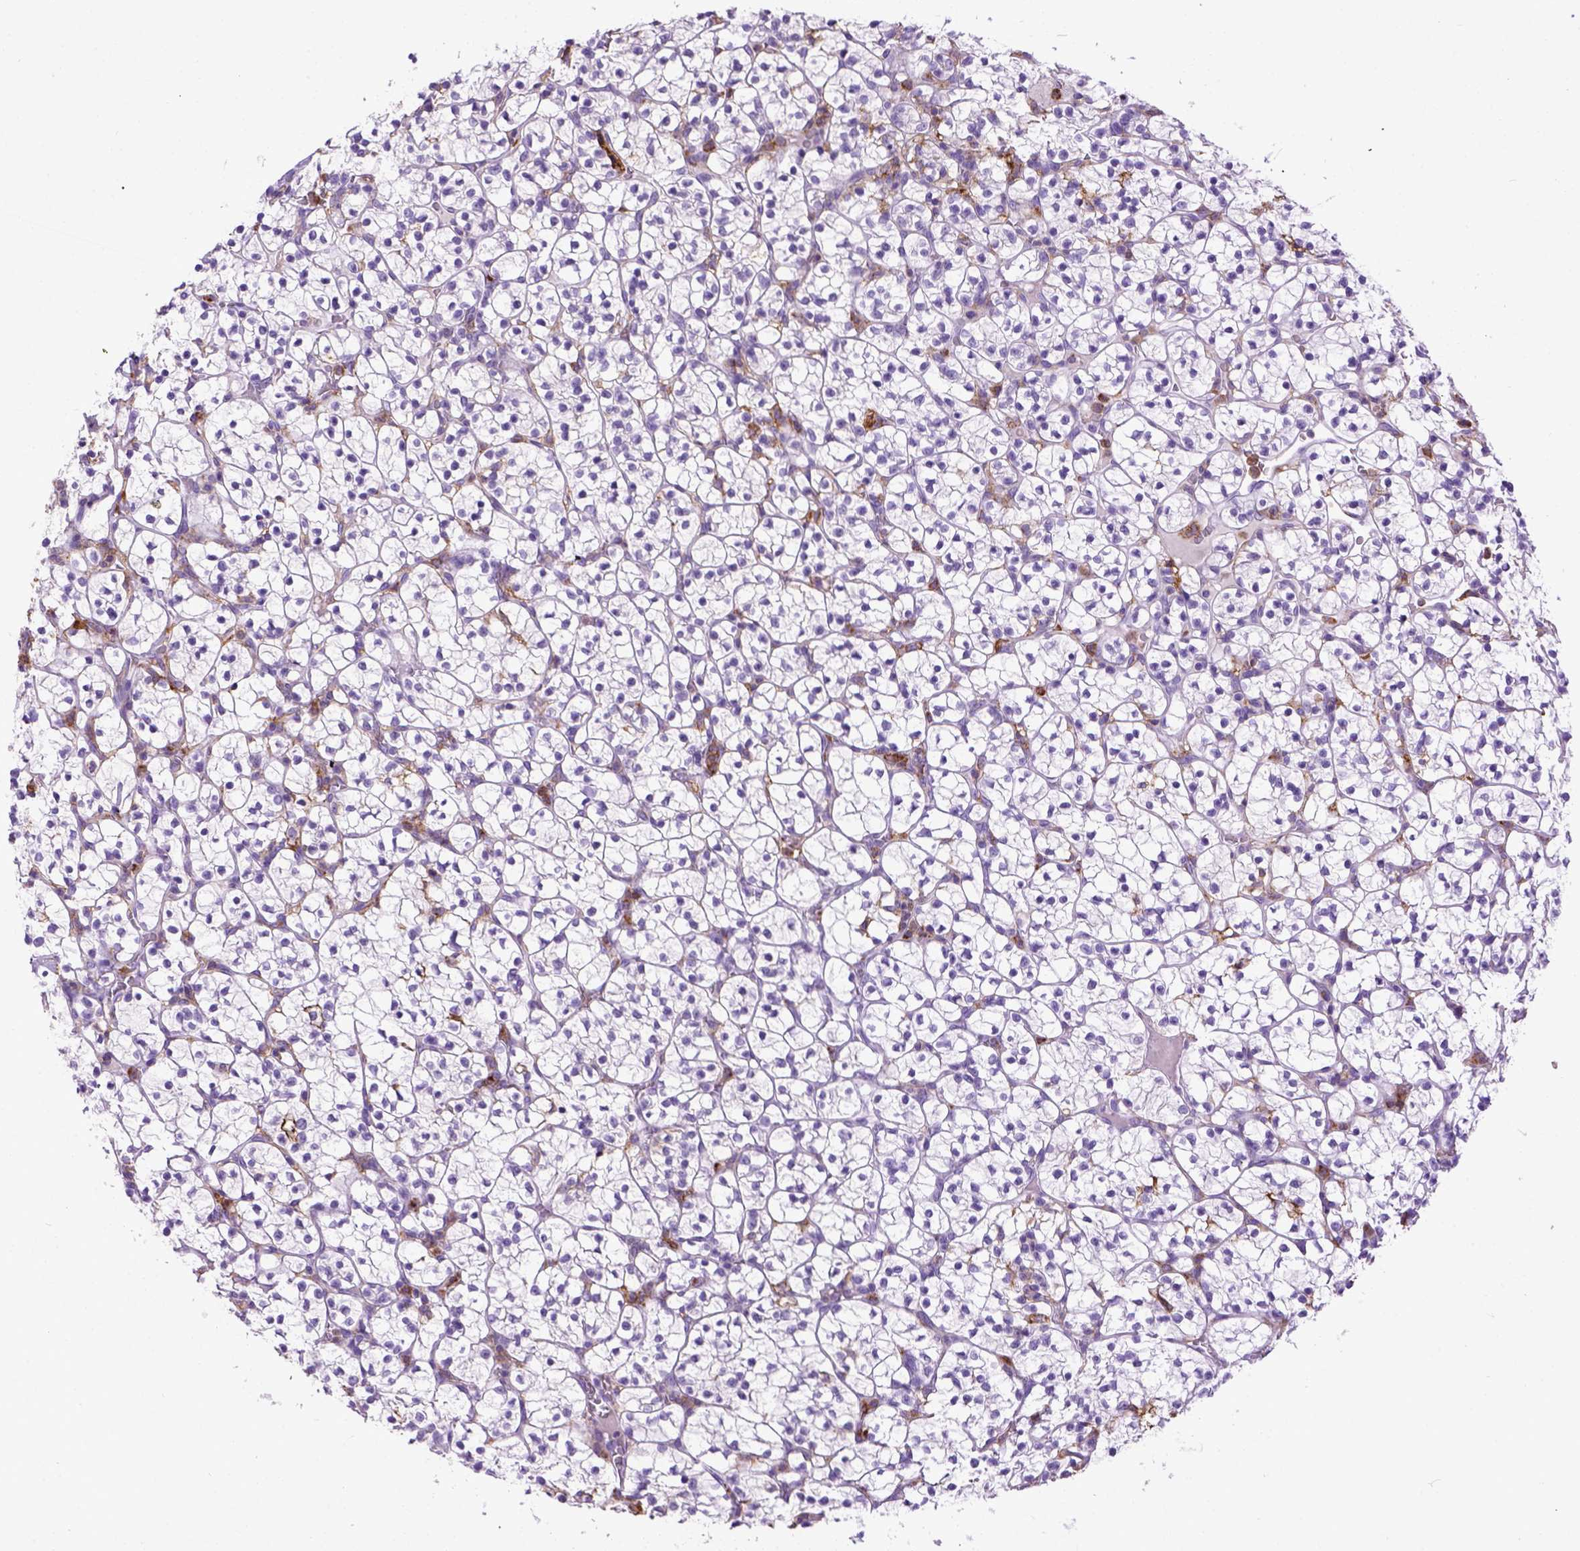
{"staining": {"intensity": "negative", "quantity": "none", "location": "none"}, "tissue": "renal cancer", "cell_type": "Tumor cells", "image_type": "cancer", "snomed": [{"axis": "morphology", "description": "Adenocarcinoma, NOS"}, {"axis": "topography", "description": "Kidney"}], "caption": "High magnification brightfield microscopy of renal adenocarcinoma stained with DAB (brown) and counterstained with hematoxylin (blue): tumor cells show no significant staining. (IHC, brightfield microscopy, high magnification).", "gene": "ITGAX", "patient": {"sex": "female", "age": 89}}